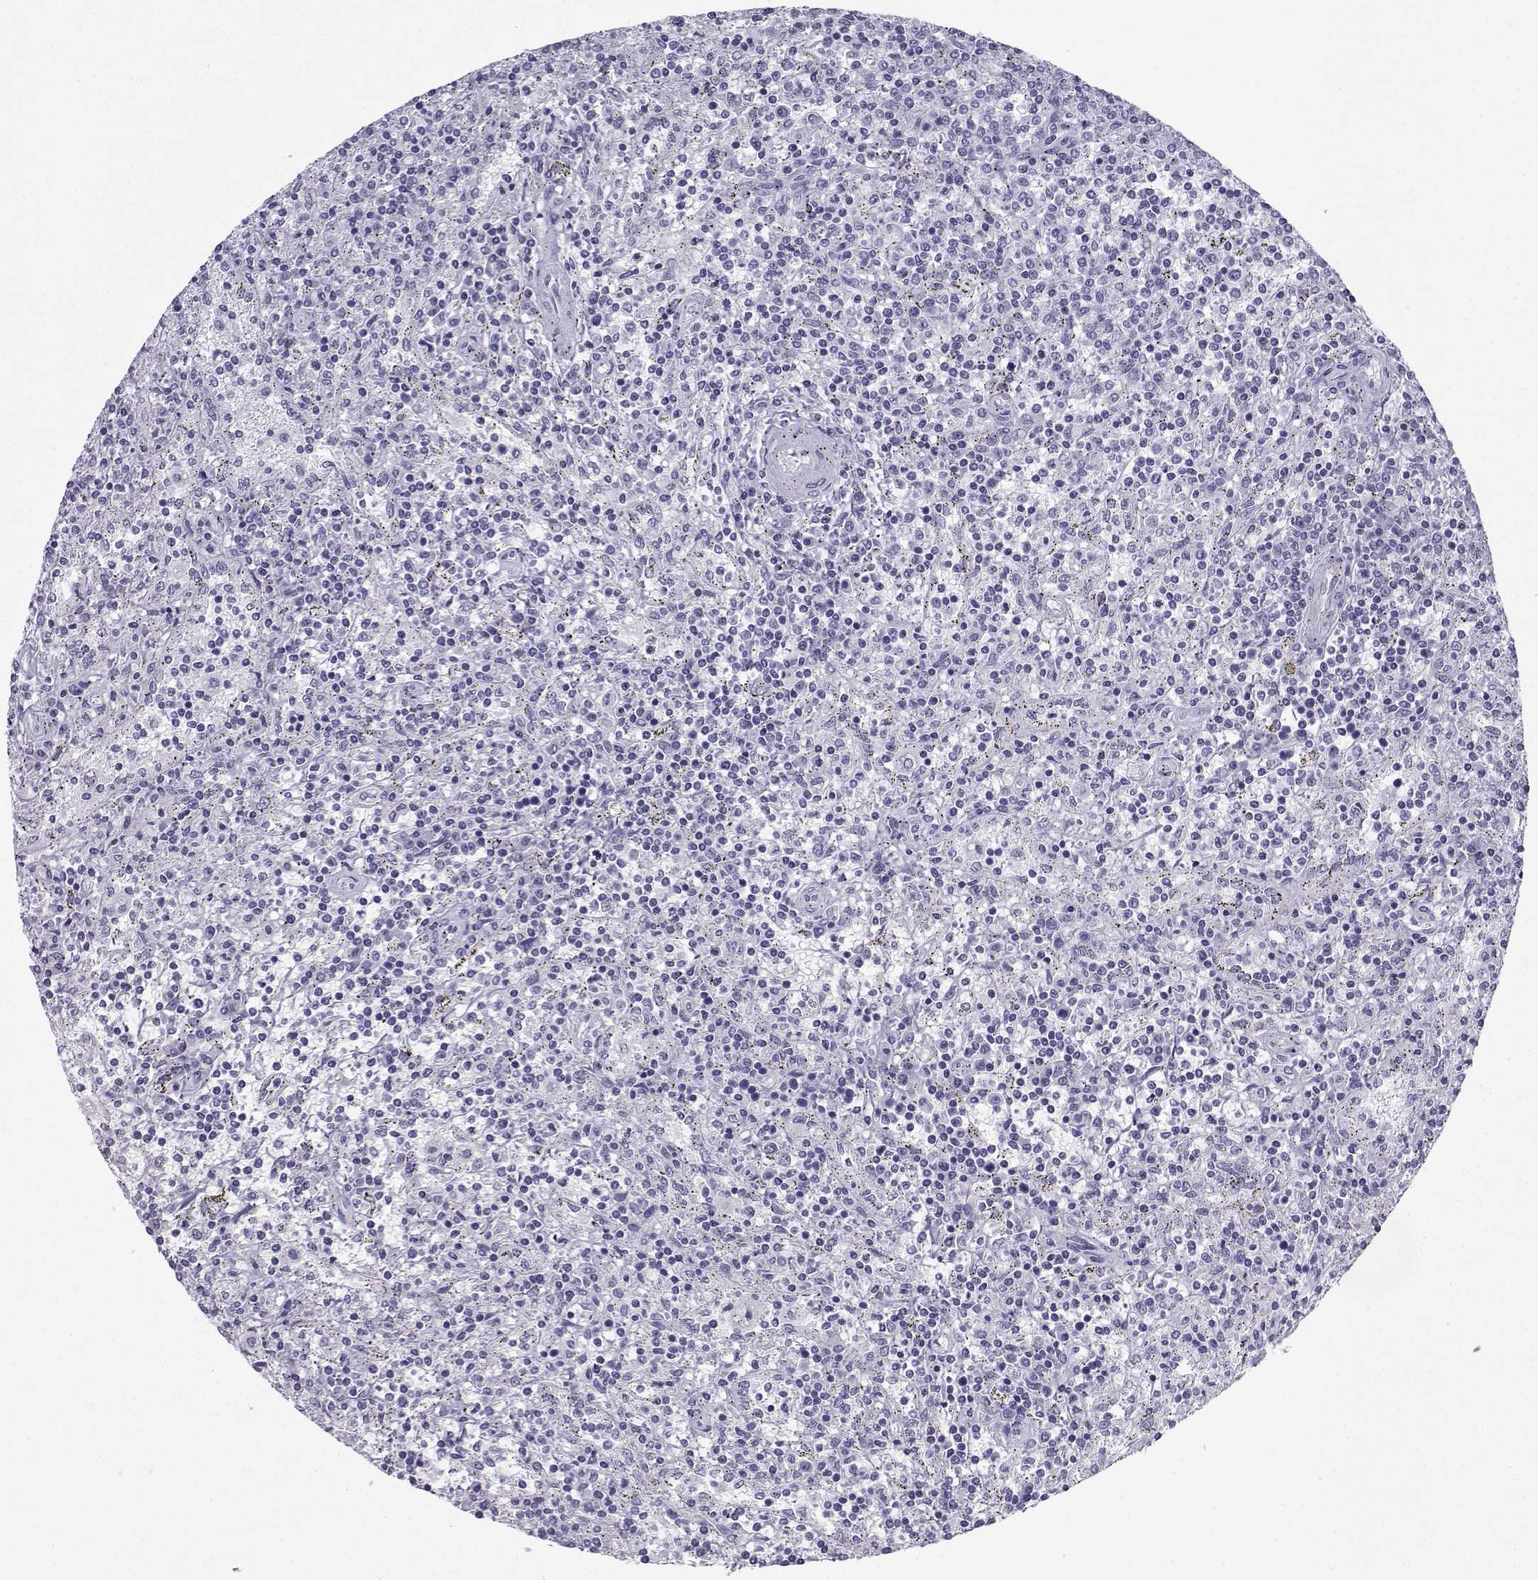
{"staining": {"intensity": "negative", "quantity": "none", "location": "none"}, "tissue": "lymphoma", "cell_type": "Tumor cells", "image_type": "cancer", "snomed": [{"axis": "morphology", "description": "Malignant lymphoma, non-Hodgkin's type, Low grade"}, {"axis": "topography", "description": "Spleen"}], "caption": "IHC of human low-grade malignant lymphoma, non-Hodgkin's type shows no staining in tumor cells.", "gene": "ZBTB8B", "patient": {"sex": "male", "age": 62}}